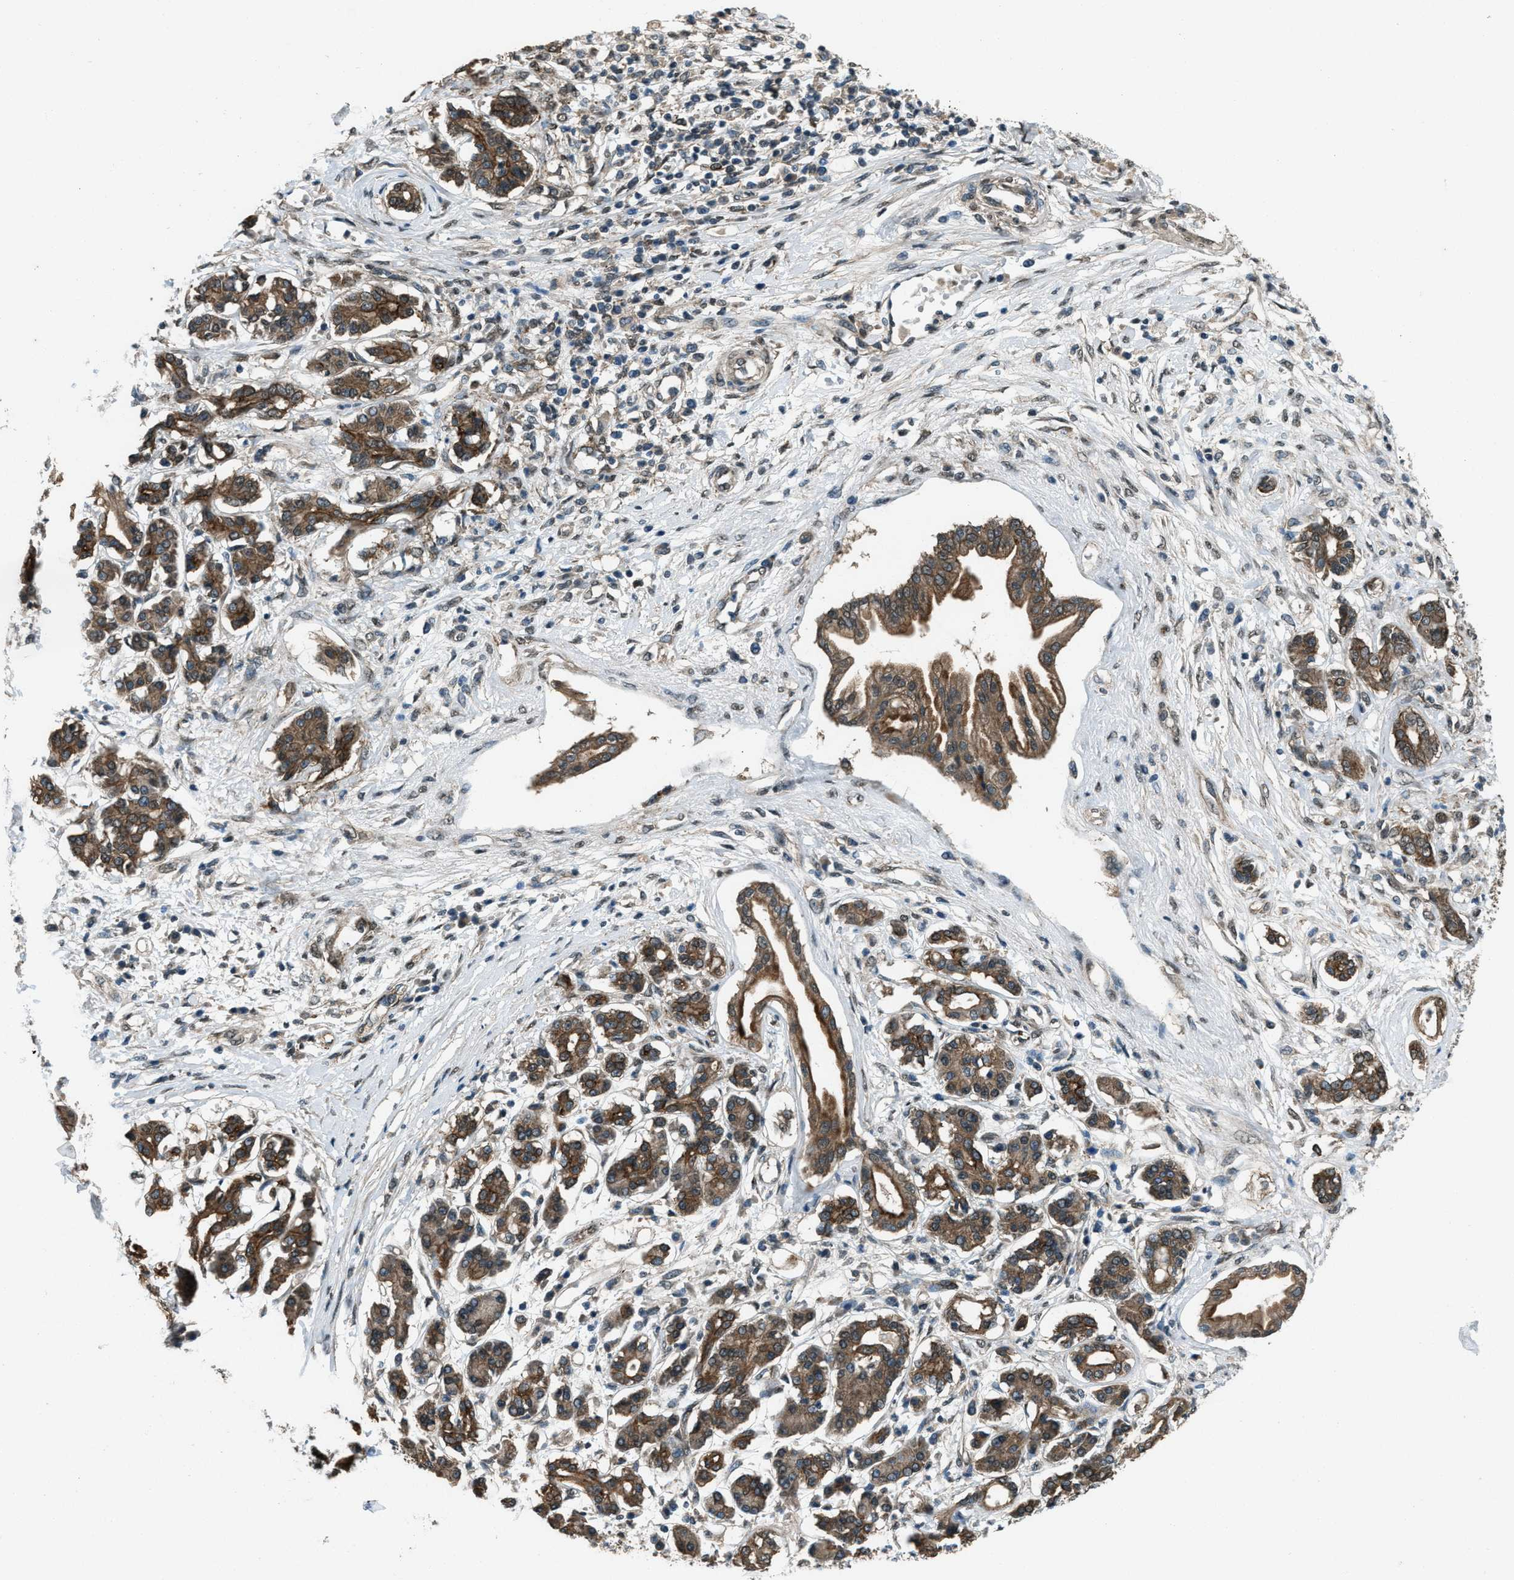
{"staining": {"intensity": "moderate", "quantity": ">75%", "location": "cytoplasmic/membranous"}, "tissue": "pancreatic cancer", "cell_type": "Tumor cells", "image_type": "cancer", "snomed": [{"axis": "morphology", "description": "Adenocarcinoma, NOS"}, {"axis": "topography", "description": "Pancreas"}], "caption": "Pancreatic adenocarcinoma stained for a protein (brown) demonstrates moderate cytoplasmic/membranous positive staining in about >75% of tumor cells.", "gene": "SVIL", "patient": {"sex": "female", "age": 56}}